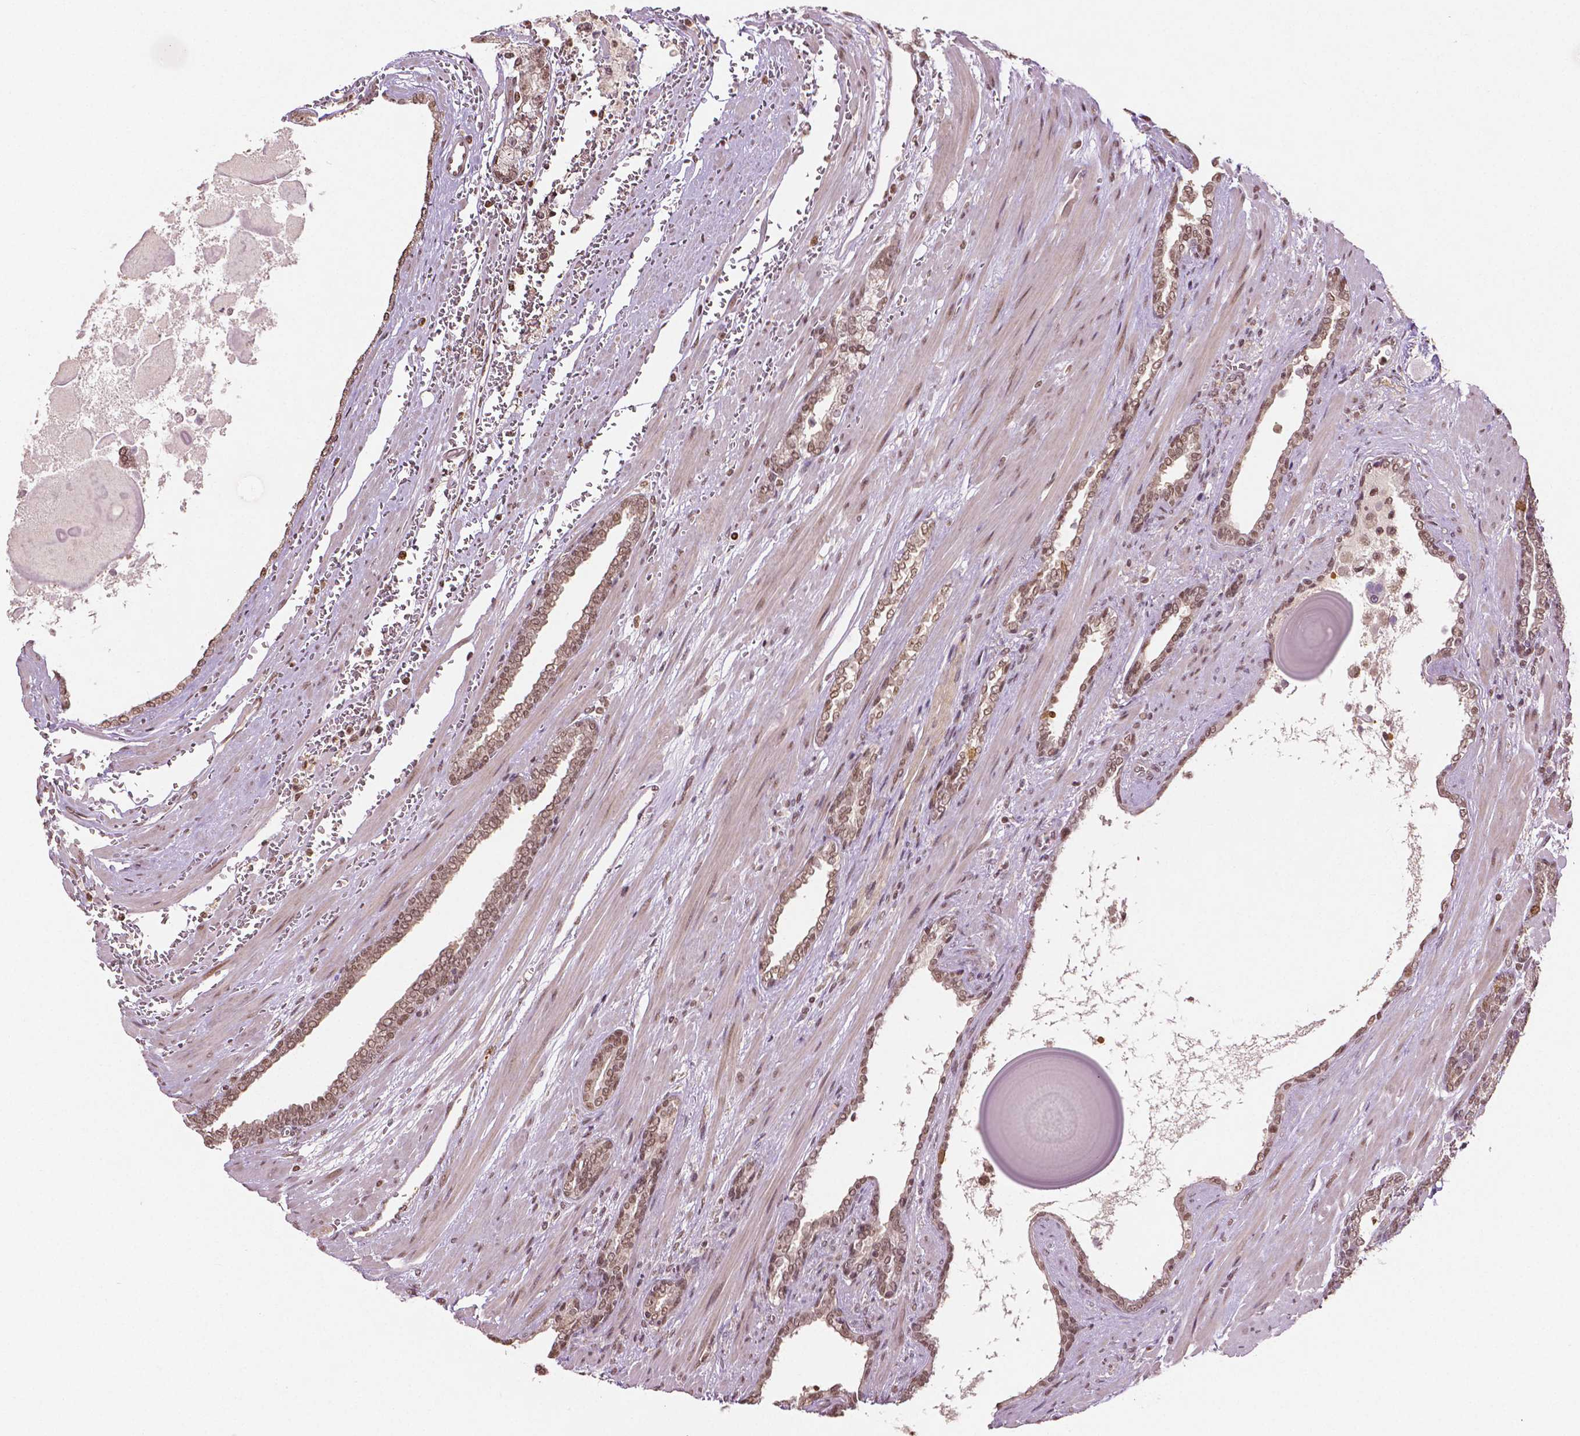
{"staining": {"intensity": "moderate", "quantity": ">75%", "location": "nuclear"}, "tissue": "prostate cancer", "cell_type": "Tumor cells", "image_type": "cancer", "snomed": [{"axis": "morphology", "description": "Adenocarcinoma, High grade"}, {"axis": "topography", "description": "Prostate"}], "caption": "Human prostate cancer (high-grade adenocarcinoma) stained with a protein marker reveals moderate staining in tumor cells.", "gene": "DEK", "patient": {"sex": "male", "age": 64}}